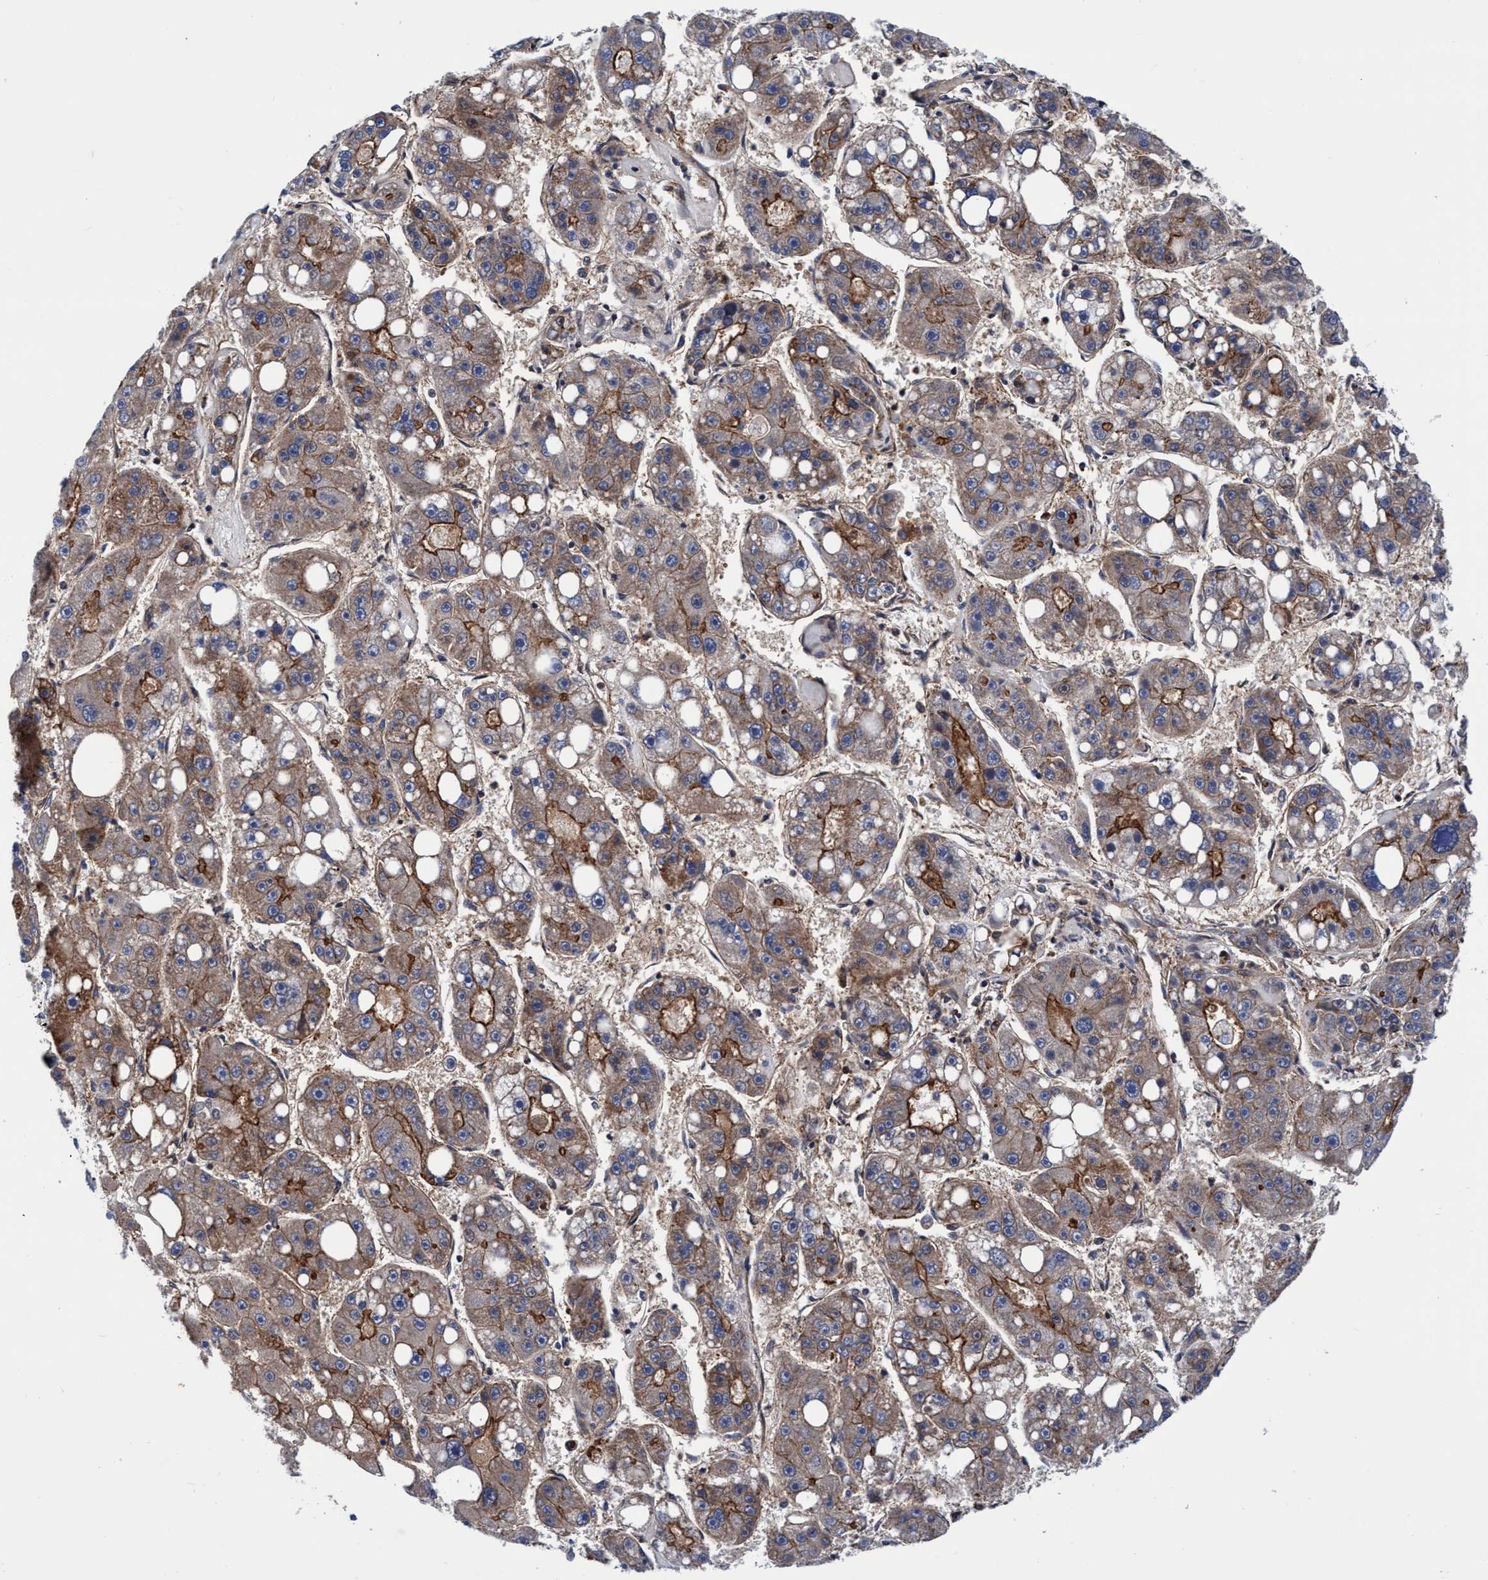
{"staining": {"intensity": "strong", "quantity": "25%-75%", "location": "cytoplasmic/membranous"}, "tissue": "liver cancer", "cell_type": "Tumor cells", "image_type": "cancer", "snomed": [{"axis": "morphology", "description": "Carcinoma, Hepatocellular, NOS"}, {"axis": "topography", "description": "Liver"}], "caption": "IHC image of hepatocellular carcinoma (liver) stained for a protein (brown), which displays high levels of strong cytoplasmic/membranous staining in about 25%-75% of tumor cells.", "gene": "MCM3AP", "patient": {"sex": "female", "age": 61}}